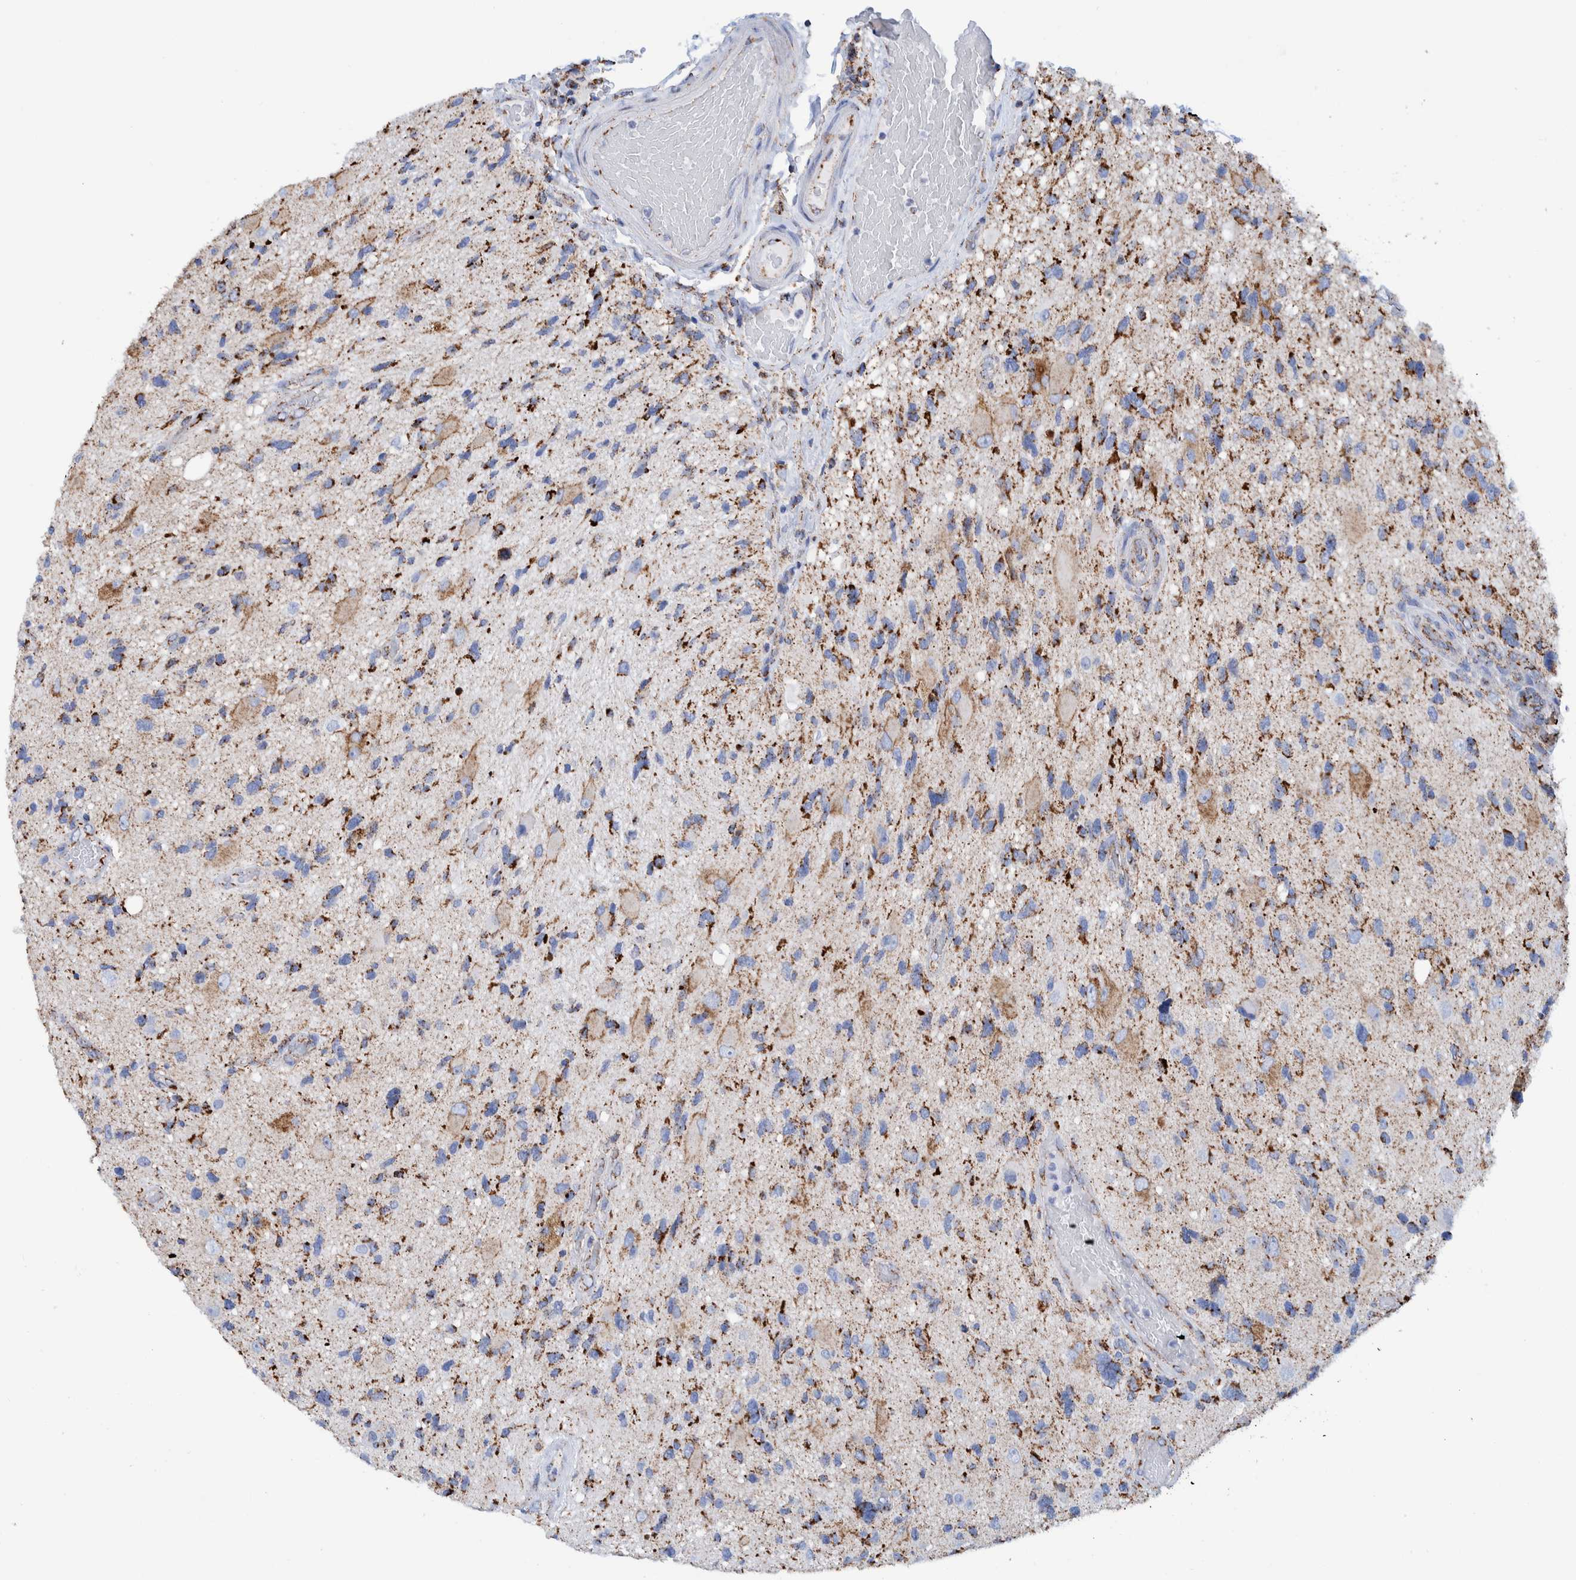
{"staining": {"intensity": "moderate", "quantity": "25%-75%", "location": "cytoplasmic/membranous"}, "tissue": "glioma", "cell_type": "Tumor cells", "image_type": "cancer", "snomed": [{"axis": "morphology", "description": "Glioma, malignant, High grade"}, {"axis": "topography", "description": "Brain"}], "caption": "Malignant high-grade glioma tissue exhibits moderate cytoplasmic/membranous positivity in approximately 25%-75% of tumor cells, visualized by immunohistochemistry.", "gene": "DECR1", "patient": {"sex": "male", "age": 33}}